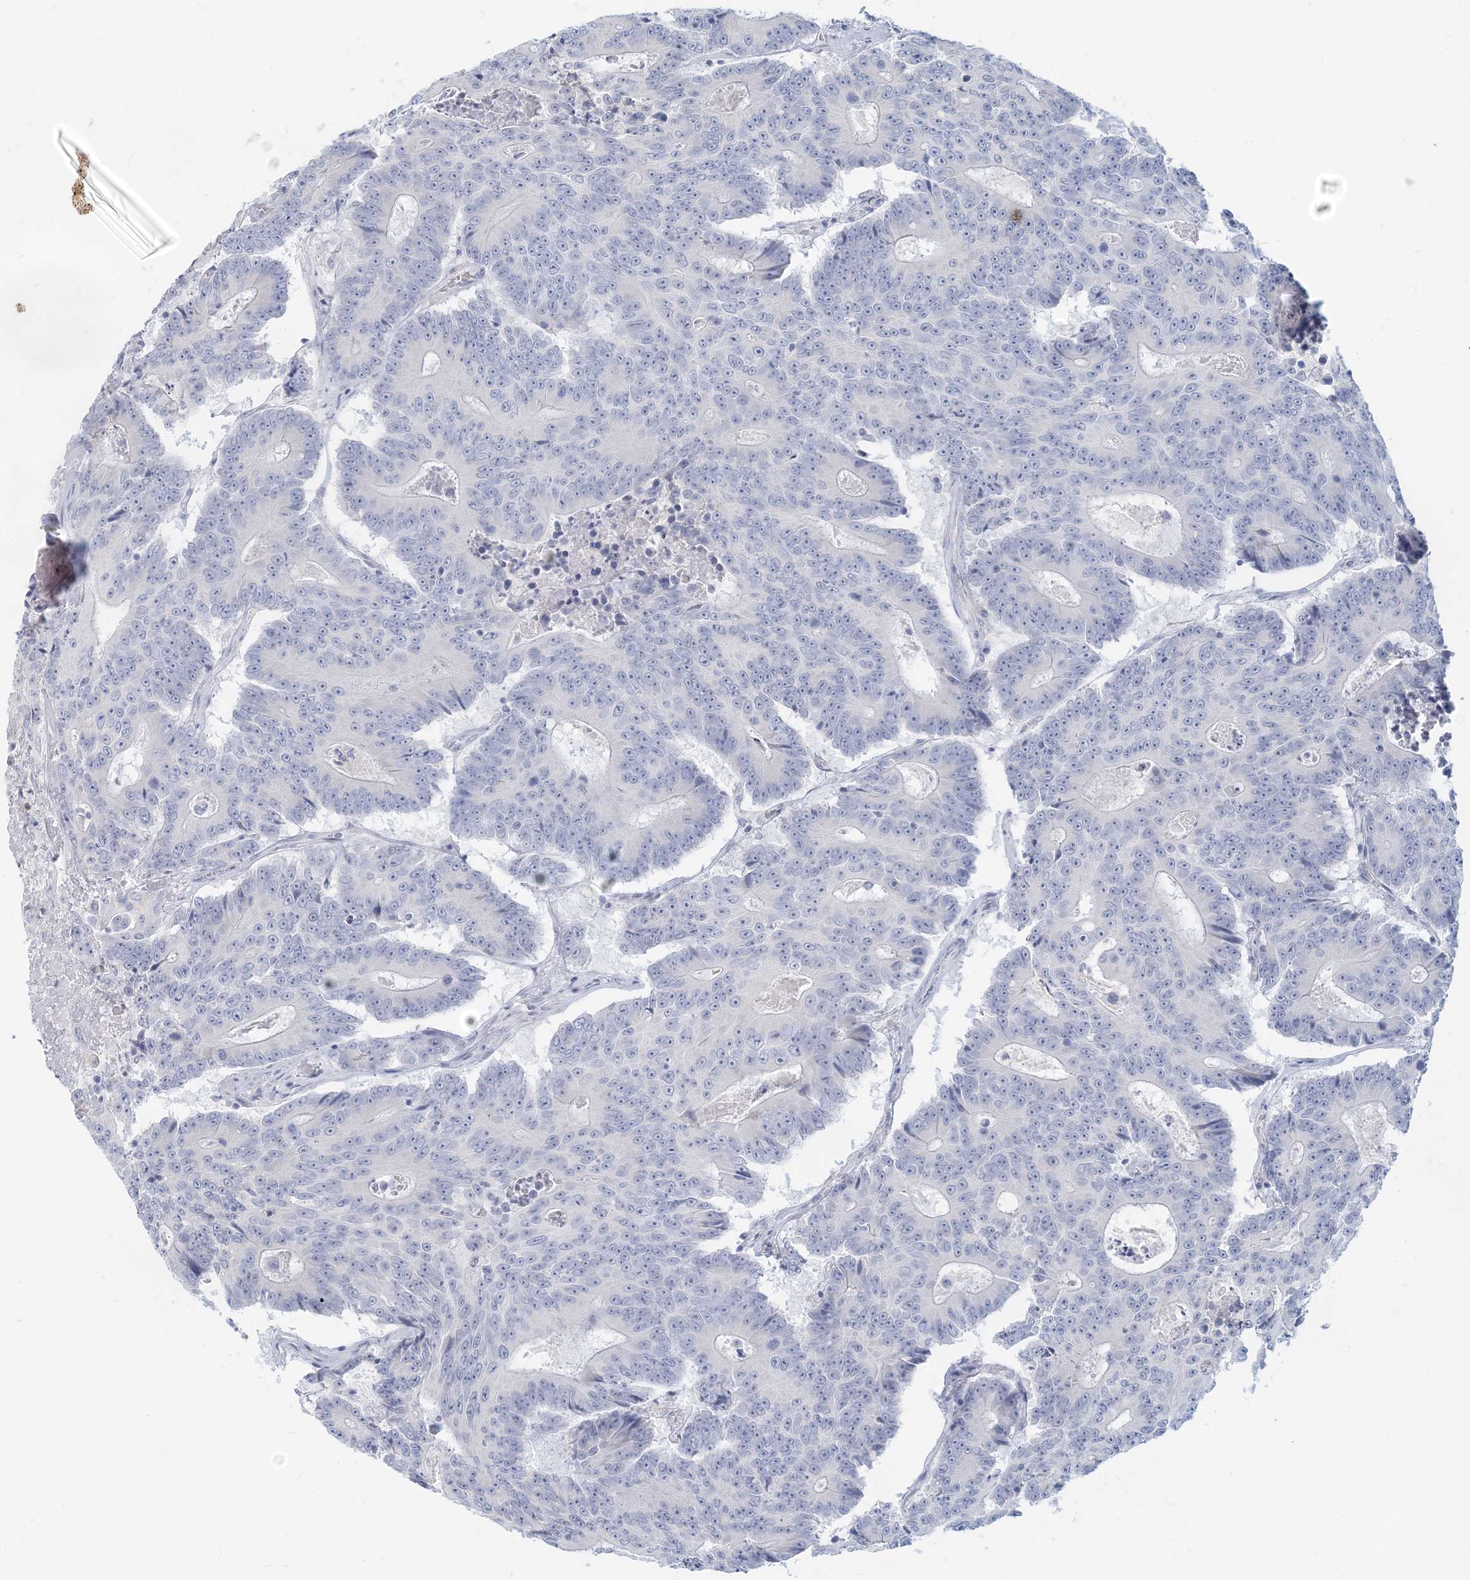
{"staining": {"intensity": "negative", "quantity": "none", "location": "none"}, "tissue": "colorectal cancer", "cell_type": "Tumor cells", "image_type": "cancer", "snomed": [{"axis": "morphology", "description": "Adenocarcinoma, NOS"}, {"axis": "topography", "description": "Colon"}], "caption": "IHC histopathology image of neoplastic tissue: colorectal adenocarcinoma stained with DAB (3,3'-diaminobenzidine) displays no significant protein positivity in tumor cells.", "gene": "CSN1S1", "patient": {"sex": "male", "age": 83}}